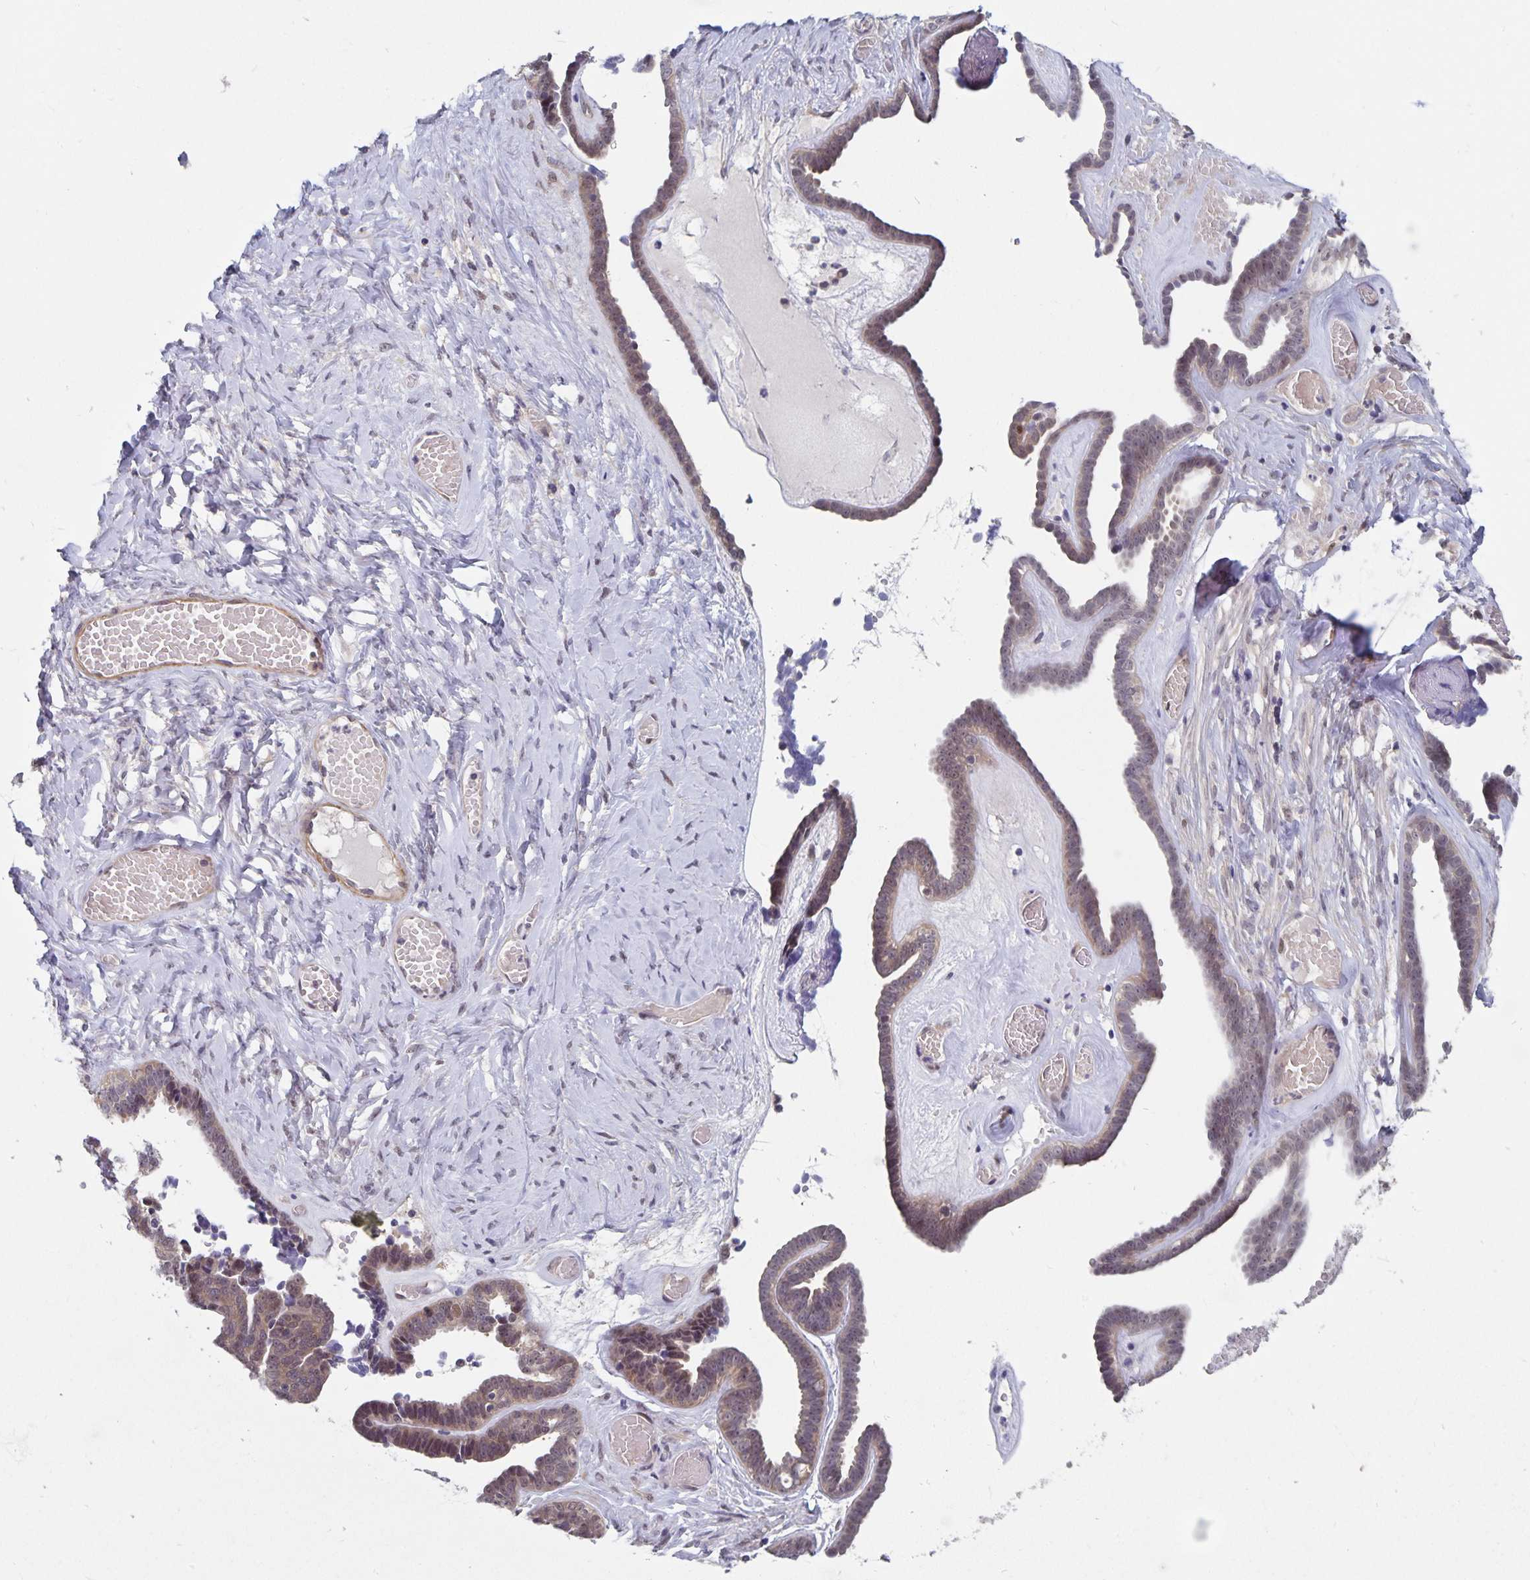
{"staining": {"intensity": "weak", "quantity": "25%-75%", "location": "cytoplasmic/membranous,nuclear"}, "tissue": "ovarian cancer", "cell_type": "Tumor cells", "image_type": "cancer", "snomed": [{"axis": "morphology", "description": "Cystadenocarcinoma, serous, NOS"}, {"axis": "topography", "description": "Ovary"}], "caption": "The micrograph displays a brown stain indicating the presence of a protein in the cytoplasmic/membranous and nuclear of tumor cells in ovarian serous cystadenocarcinoma.", "gene": "BAG6", "patient": {"sex": "female", "age": 71}}